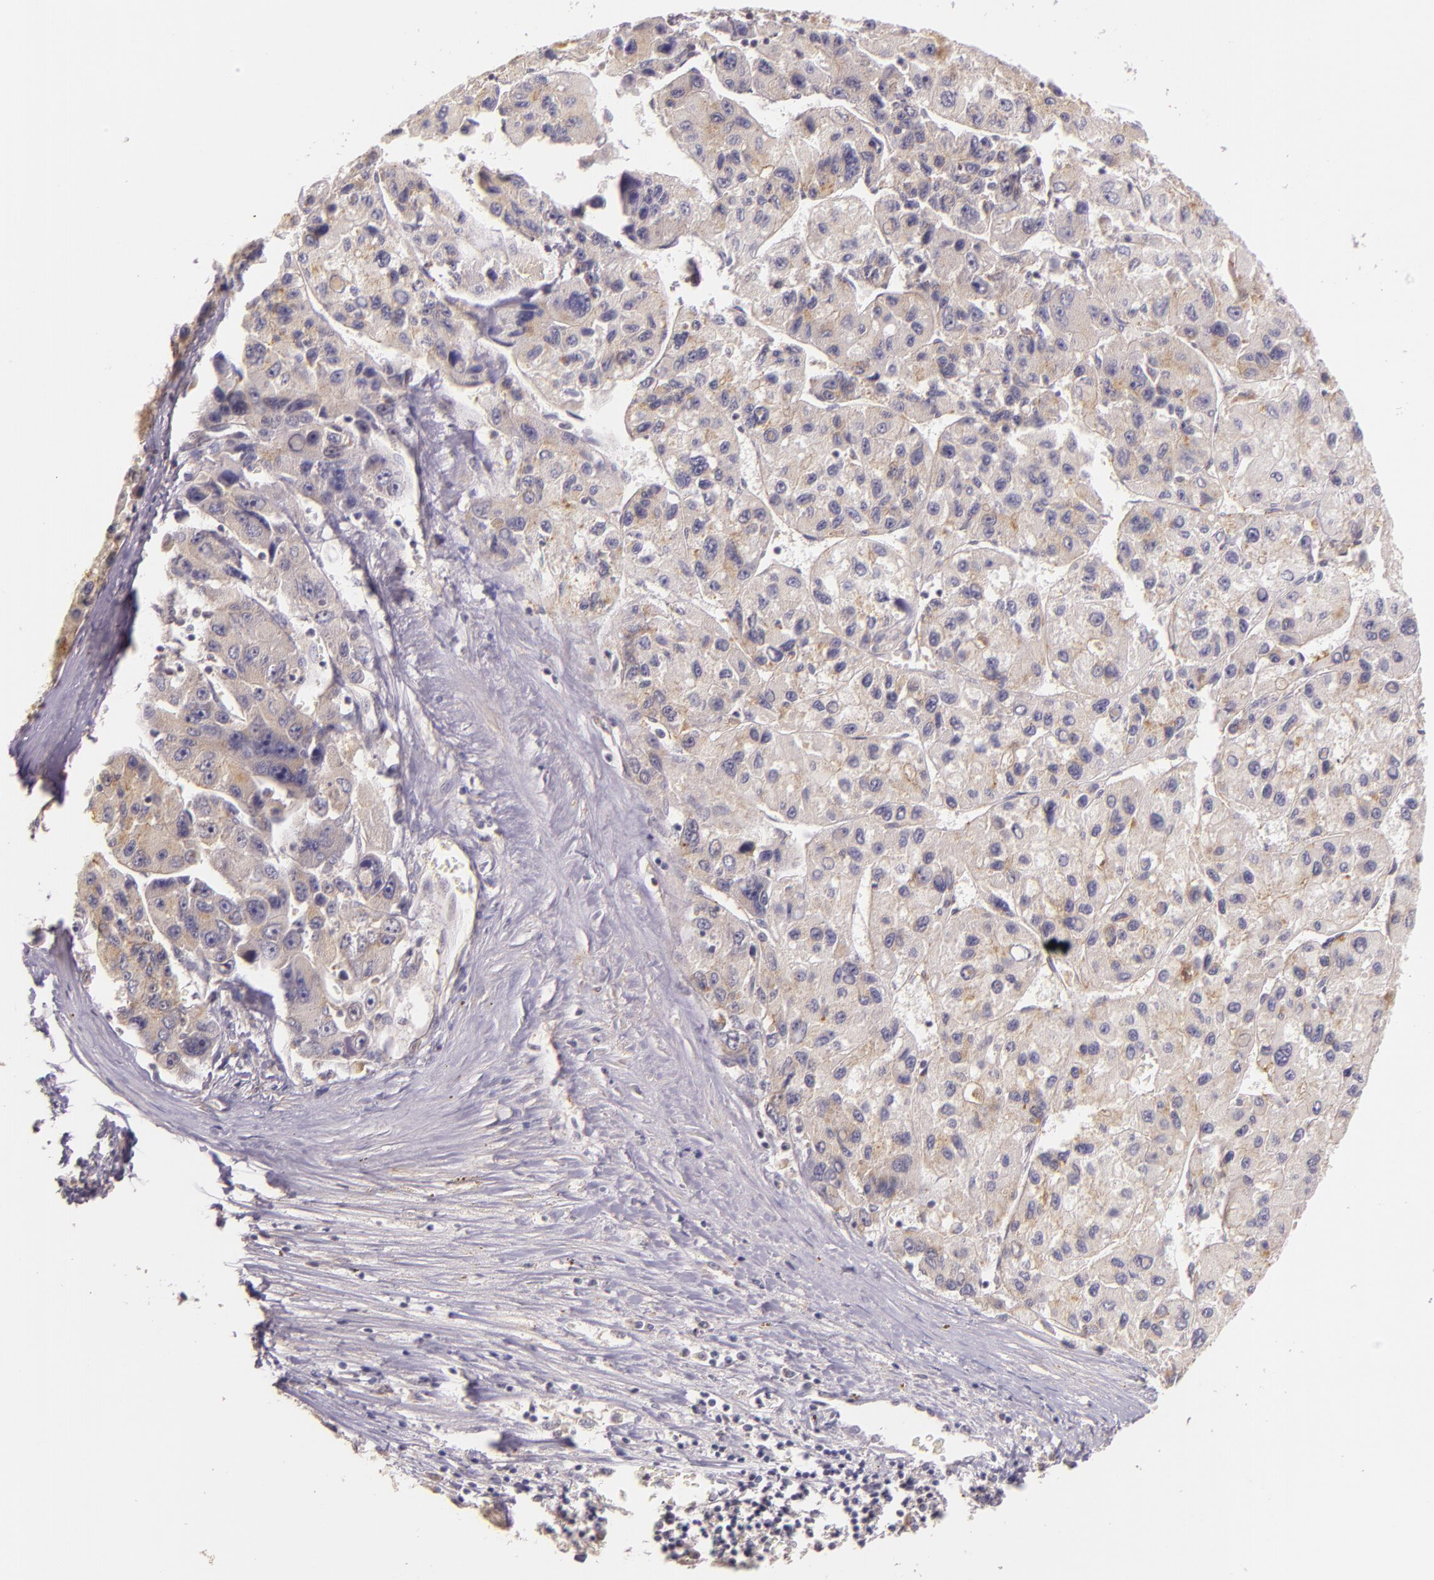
{"staining": {"intensity": "weak", "quantity": "<25%", "location": "cytoplasmic/membranous"}, "tissue": "liver cancer", "cell_type": "Tumor cells", "image_type": "cancer", "snomed": [{"axis": "morphology", "description": "Carcinoma, Hepatocellular, NOS"}, {"axis": "topography", "description": "Liver"}], "caption": "Immunohistochemistry (IHC) micrograph of human liver cancer stained for a protein (brown), which demonstrates no positivity in tumor cells.", "gene": "ARMH4", "patient": {"sex": "male", "age": 64}}